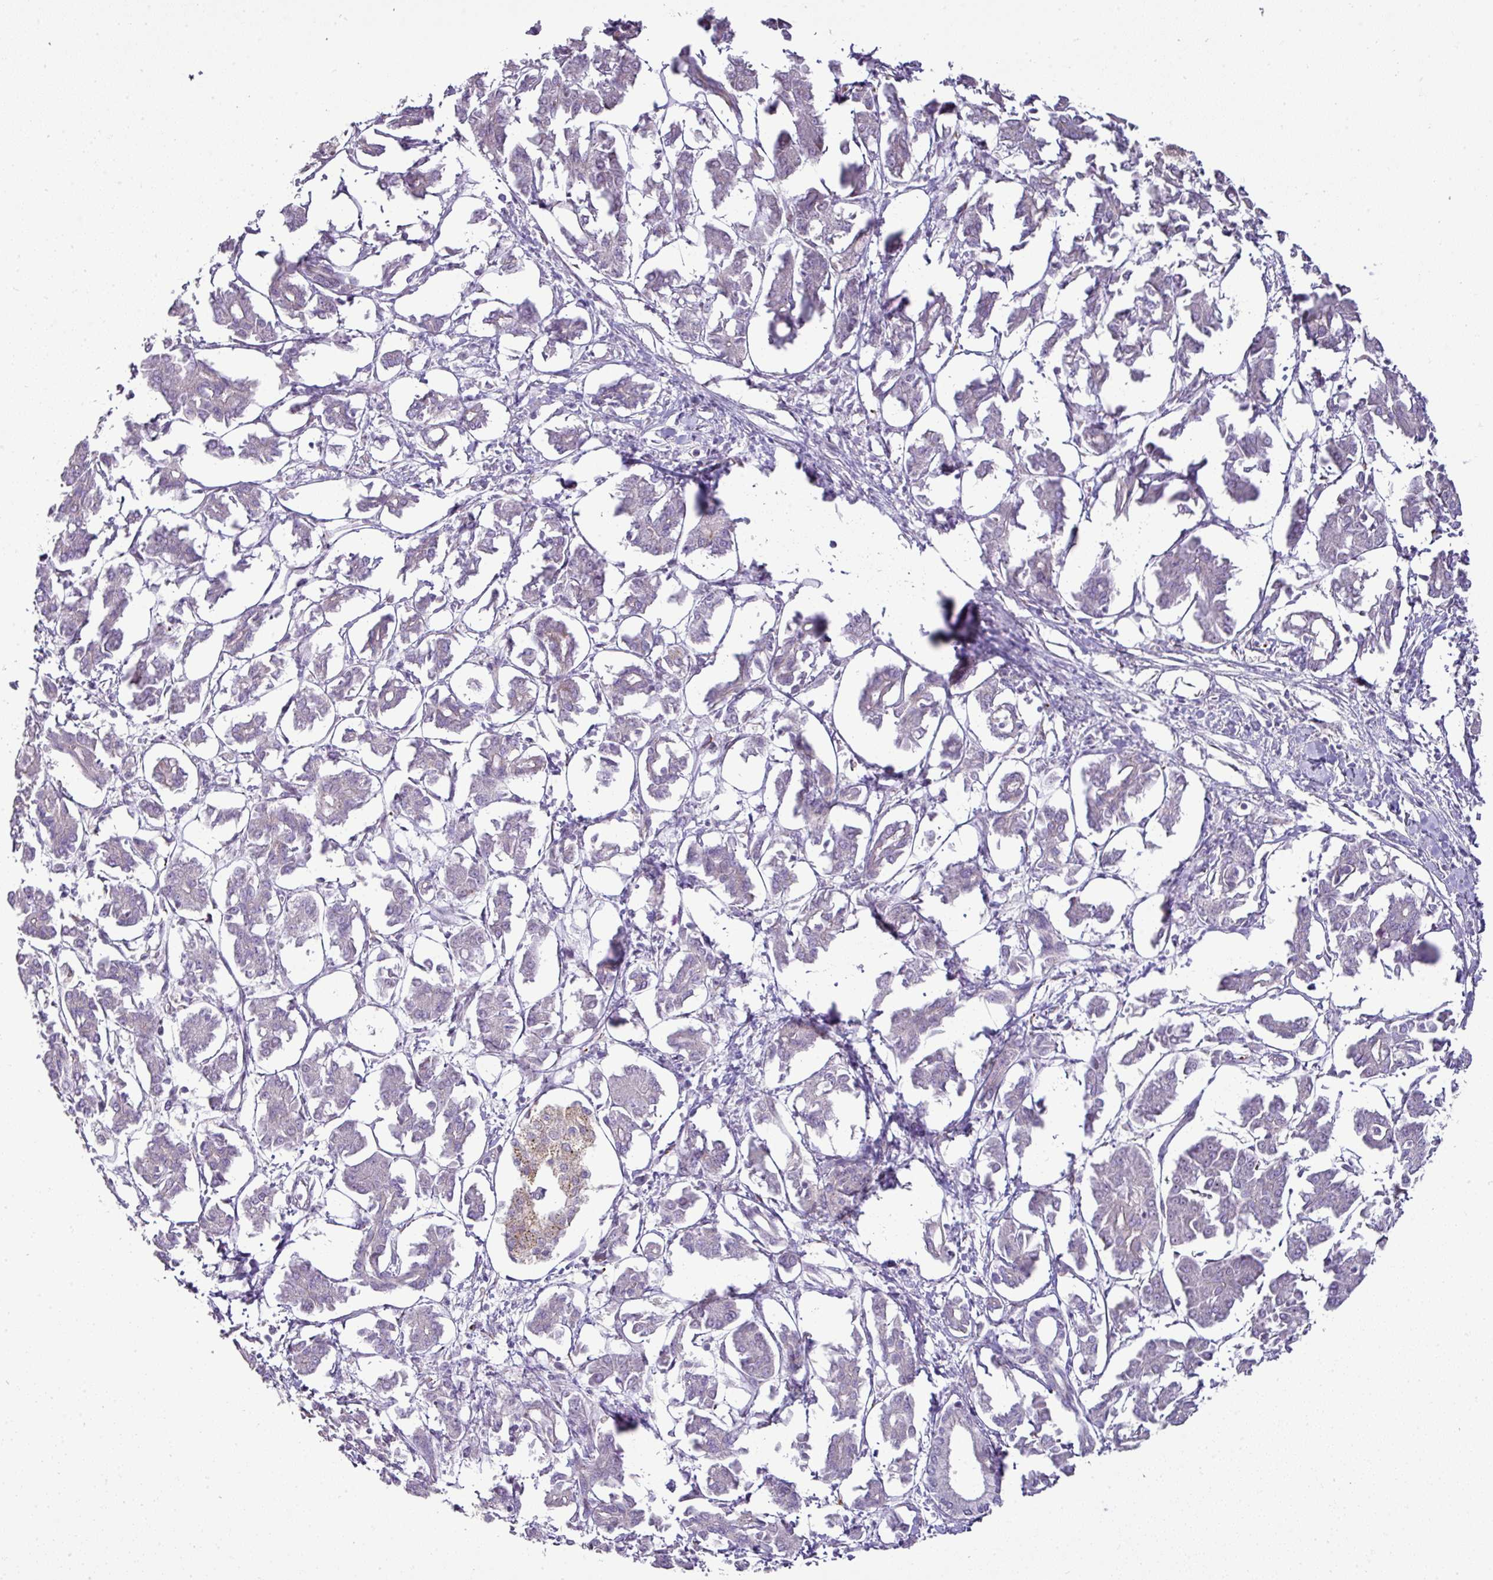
{"staining": {"intensity": "moderate", "quantity": "<25%", "location": "cytoplasmic/membranous"}, "tissue": "pancreatic cancer", "cell_type": "Tumor cells", "image_type": "cancer", "snomed": [{"axis": "morphology", "description": "Adenocarcinoma, NOS"}, {"axis": "topography", "description": "Pancreas"}], "caption": "Immunohistochemistry (IHC) histopathology image of neoplastic tissue: adenocarcinoma (pancreatic) stained using immunohistochemistry demonstrates low levels of moderate protein expression localized specifically in the cytoplasmic/membranous of tumor cells, appearing as a cytoplasmic/membranous brown color.", "gene": "ATP6V1F", "patient": {"sex": "male", "age": 61}}